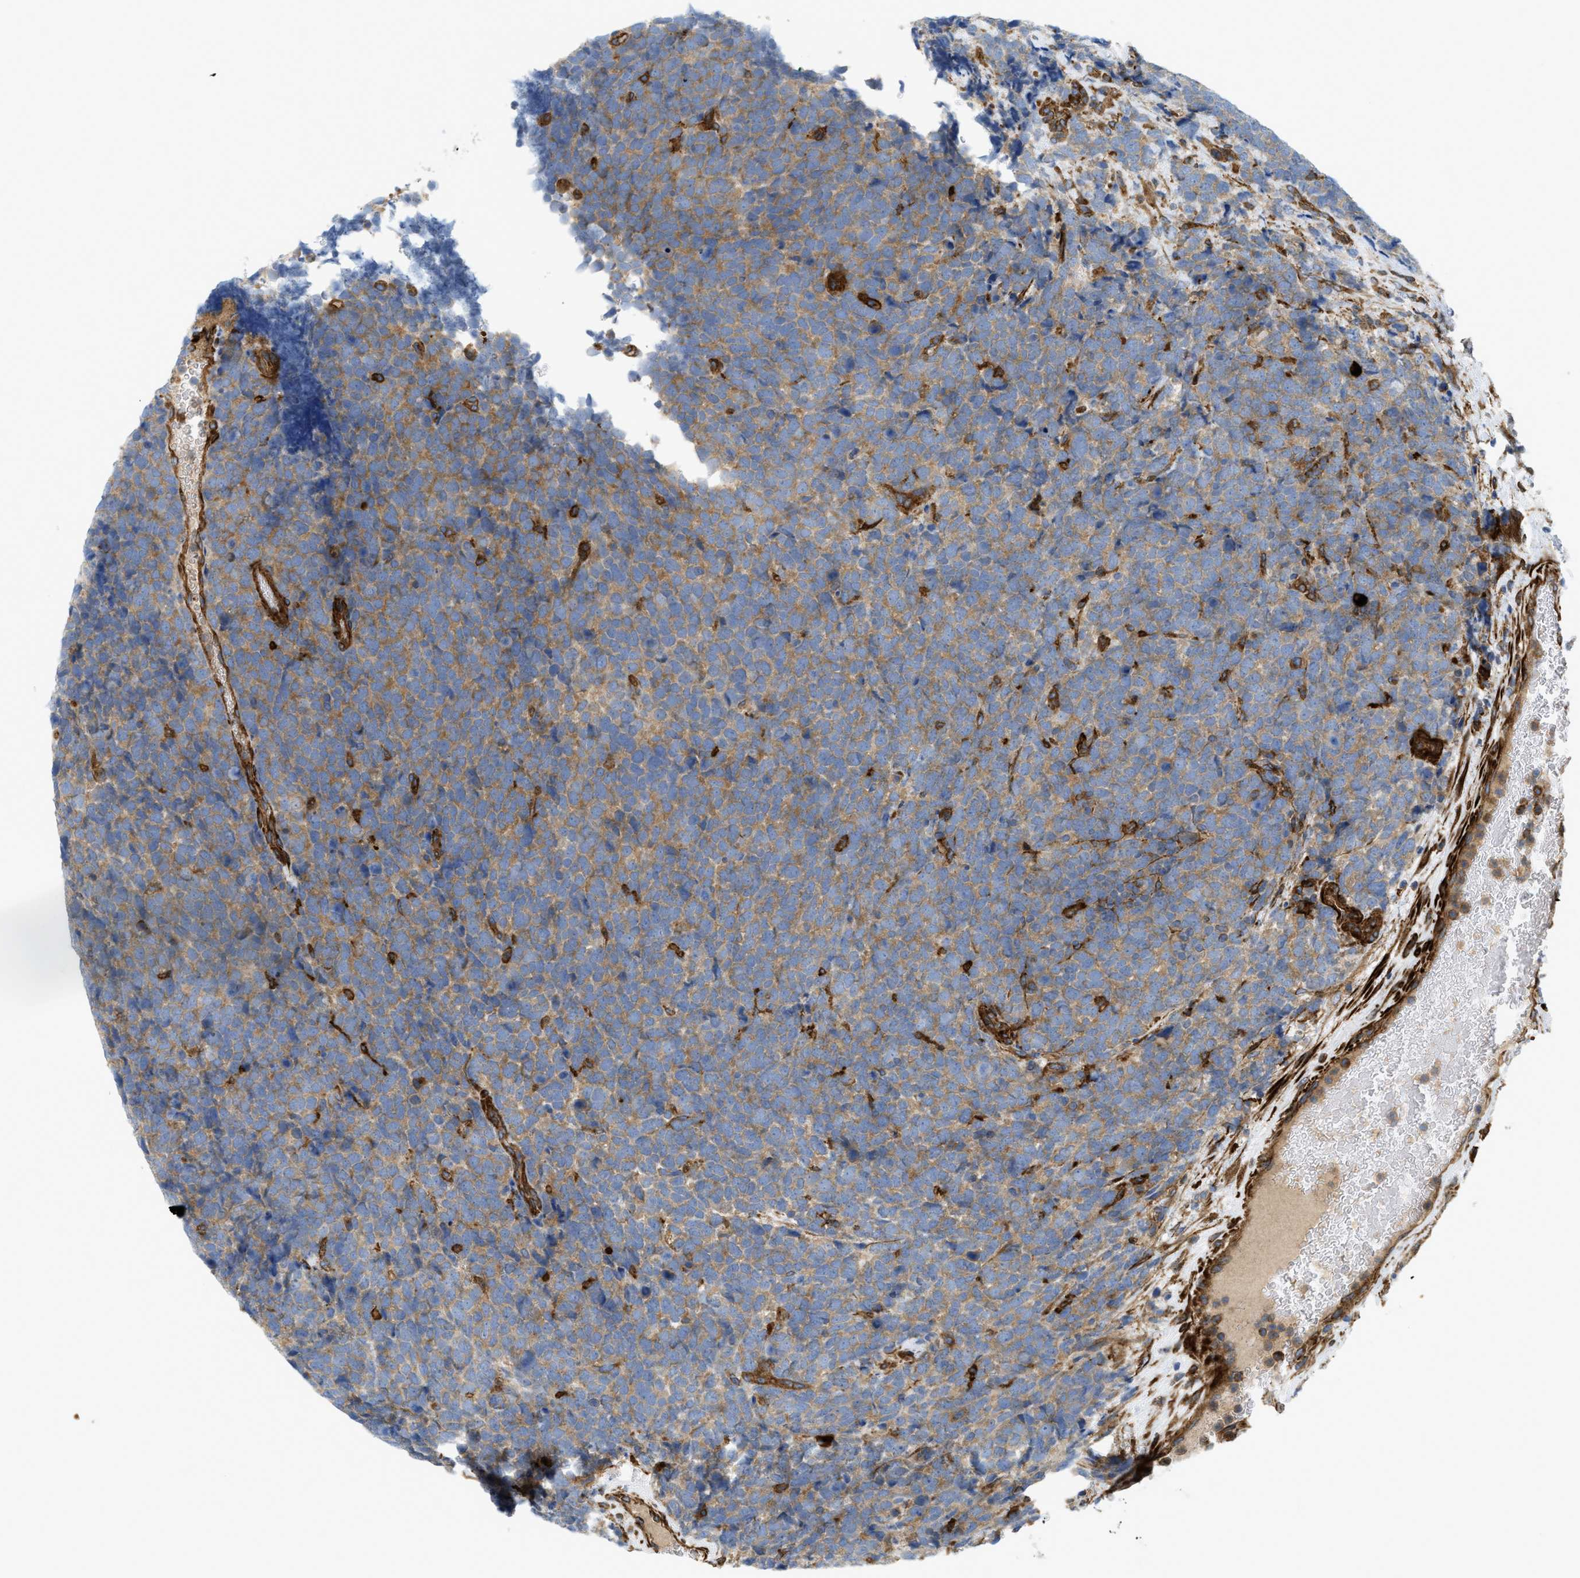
{"staining": {"intensity": "moderate", "quantity": ">75%", "location": "cytoplasmic/membranous"}, "tissue": "urothelial cancer", "cell_type": "Tumor cells", "image_type": "cancer", "snomed": [{"axis": "morphology", "description": "Urothelial carcinoma, High grade"}, {"axis": "topography", "description": "Urinary bladder"}], "caption": "Protein staining shows moderate cytoplasmic/membranous expression in approximately >75% of tumor cells in urothelial carcinoma (high-grade).", "gene": "PICALM", "patient": {"sex": "female", "age": 82}}